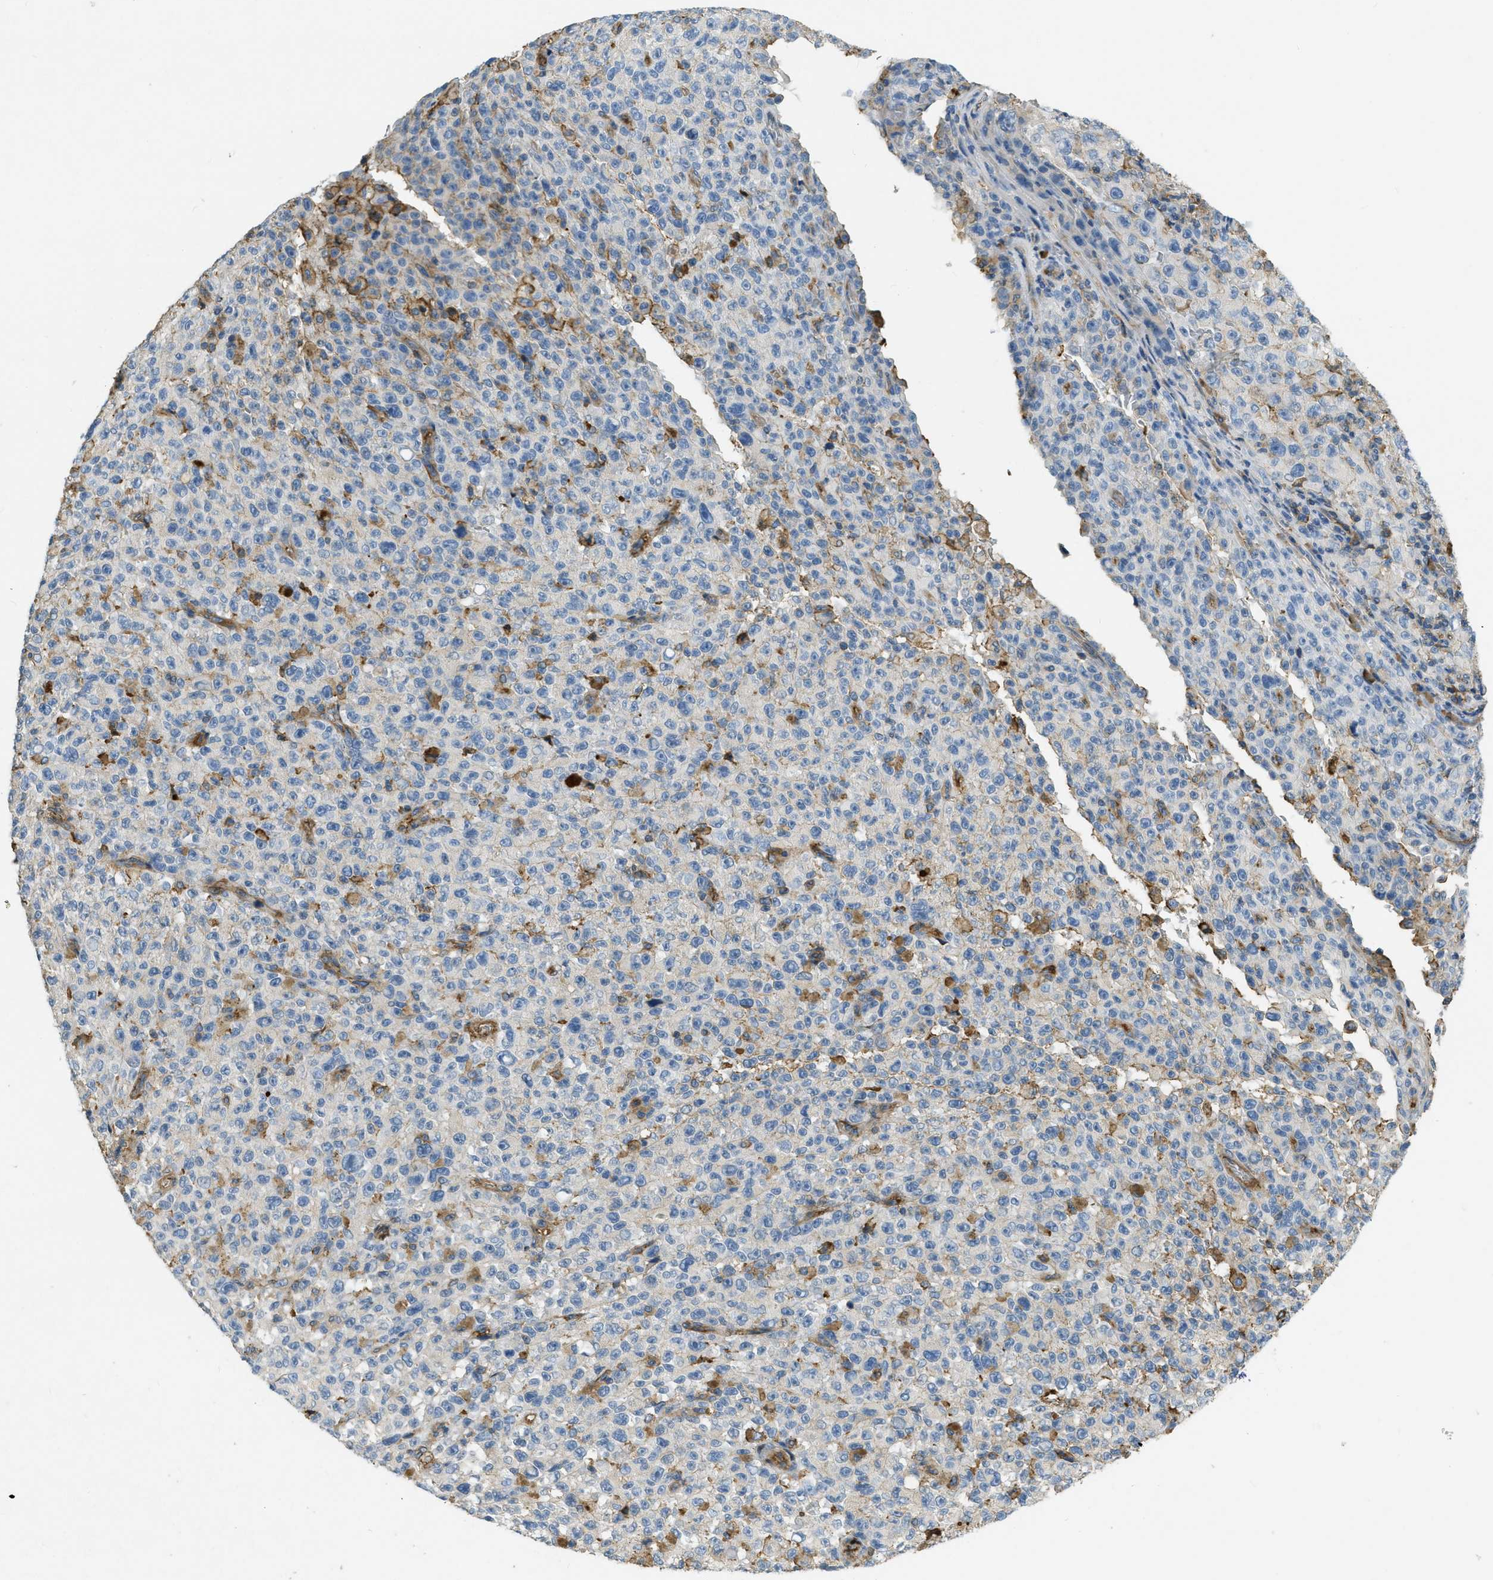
{"staining": {"intensity": "negative", "quantity": "none", "location": "none"}, "tissue": "melanoma", "cell_type": "Tumor cells", "image_type": "cancer", "snomed": [{"axis": "morphology", "description": "Malignant melanoma, NOS"}, {"axis": "topography", "description": "Skin"}], "caption": "DAB immunohistochemical staining of melanoma reveals no significant expression in tumor cells.", "gene": "PRTN3", "patient": {"sex": "female", "age": 82}}